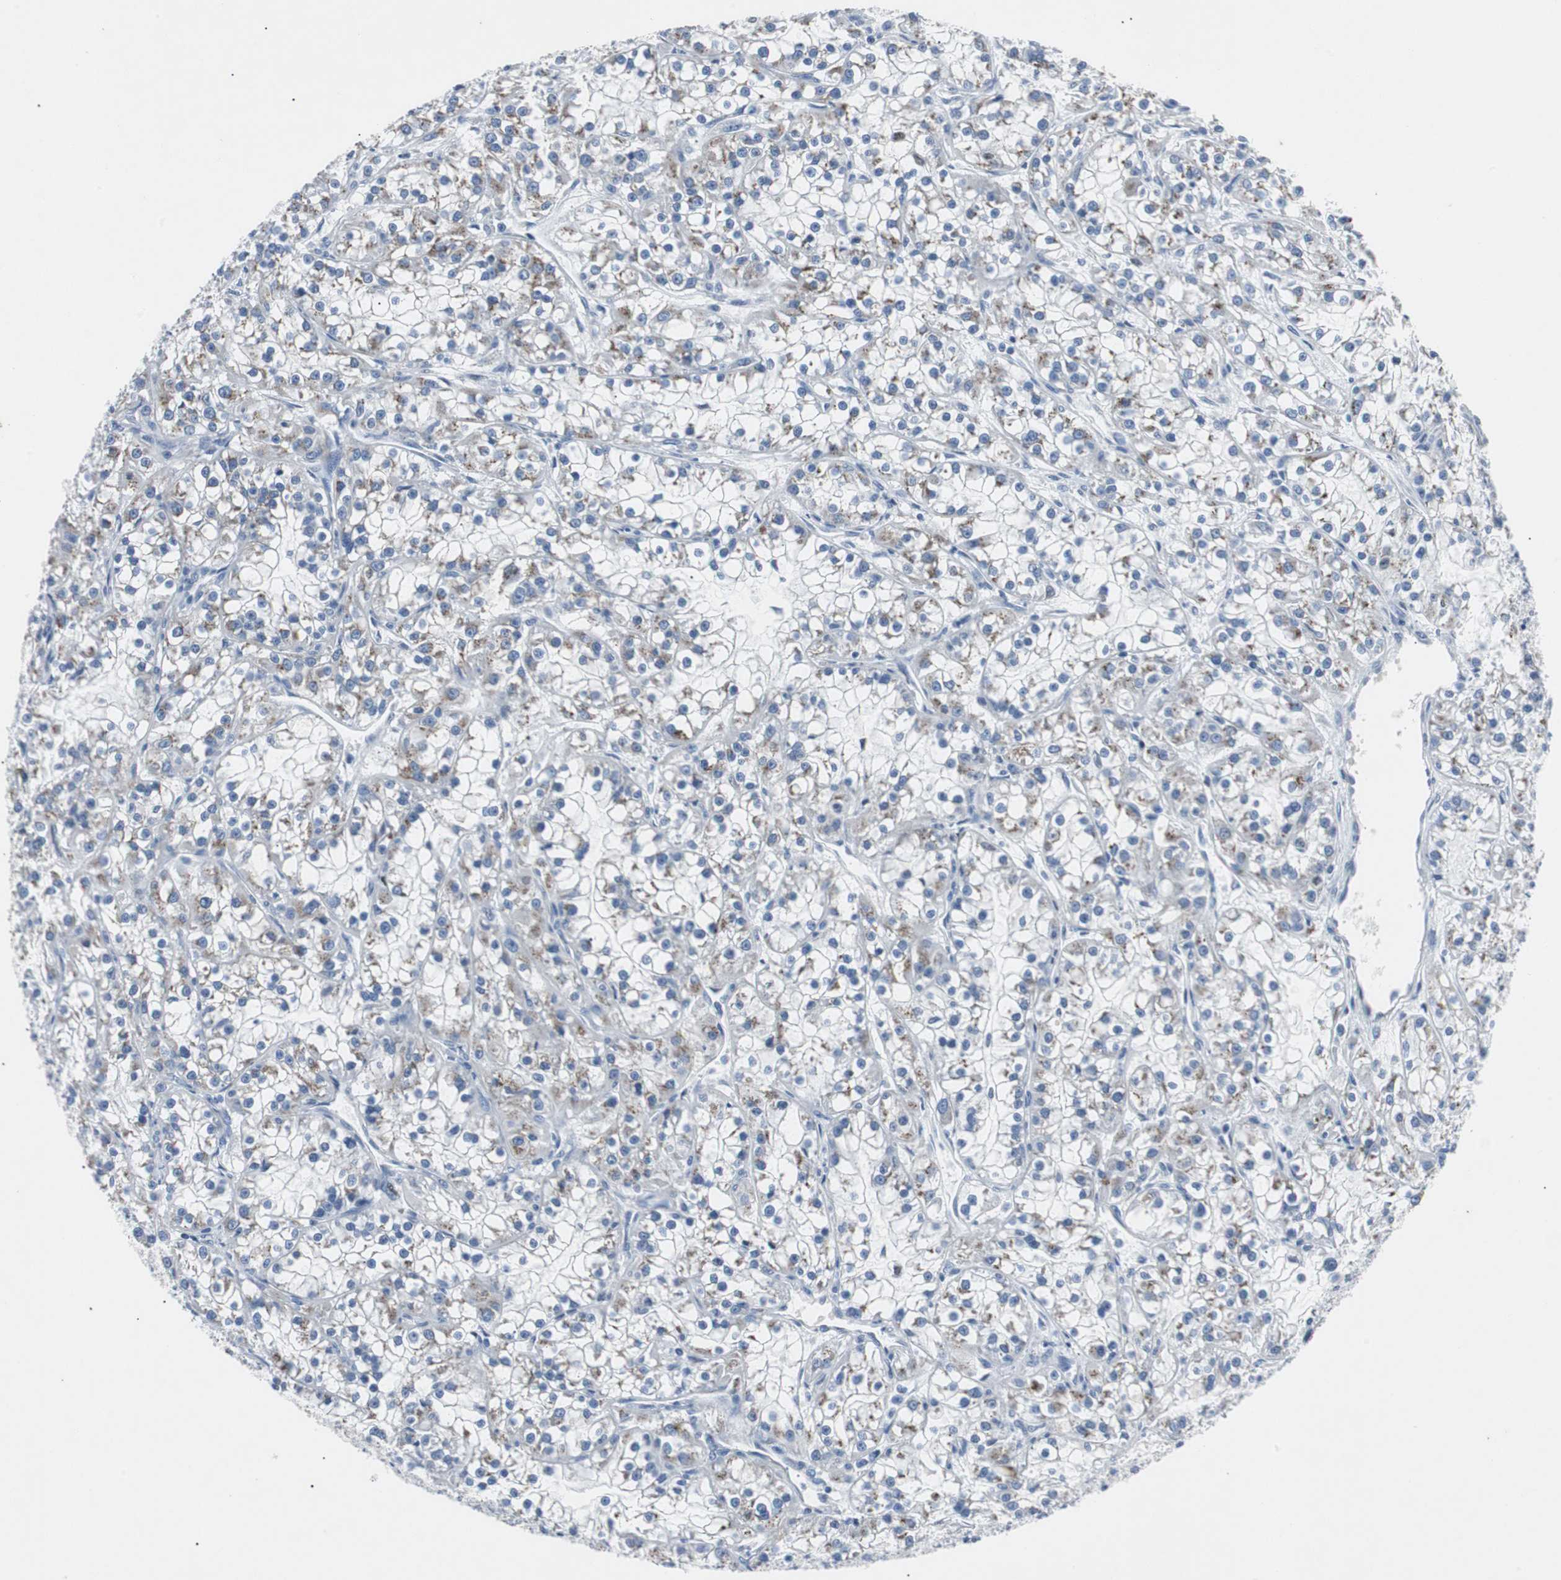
{"staining": {"intensity": "weak", "quantity": "<25%", "location": "cytoplasmic/membranous"}, "tissue": "renal cancer", "cell_type": "Tumor cells", "image_type": "cancer", "snomed": [{"axis": "morphology", "description": "Adenocarcinoma, NOS"}, {"axis": "topography", "description": "Kidney"}], "caption": "Histopathology image shows no significant protein staining in tumor cells of renal cancer (adenocarcinoma). (DAB (3,3'-diaminobenzidine) immunohistochemistry (IHC) with hematoxylin counter stain).", "gene": "BBC3", "patient": {"sex": "female", "age": 52}}